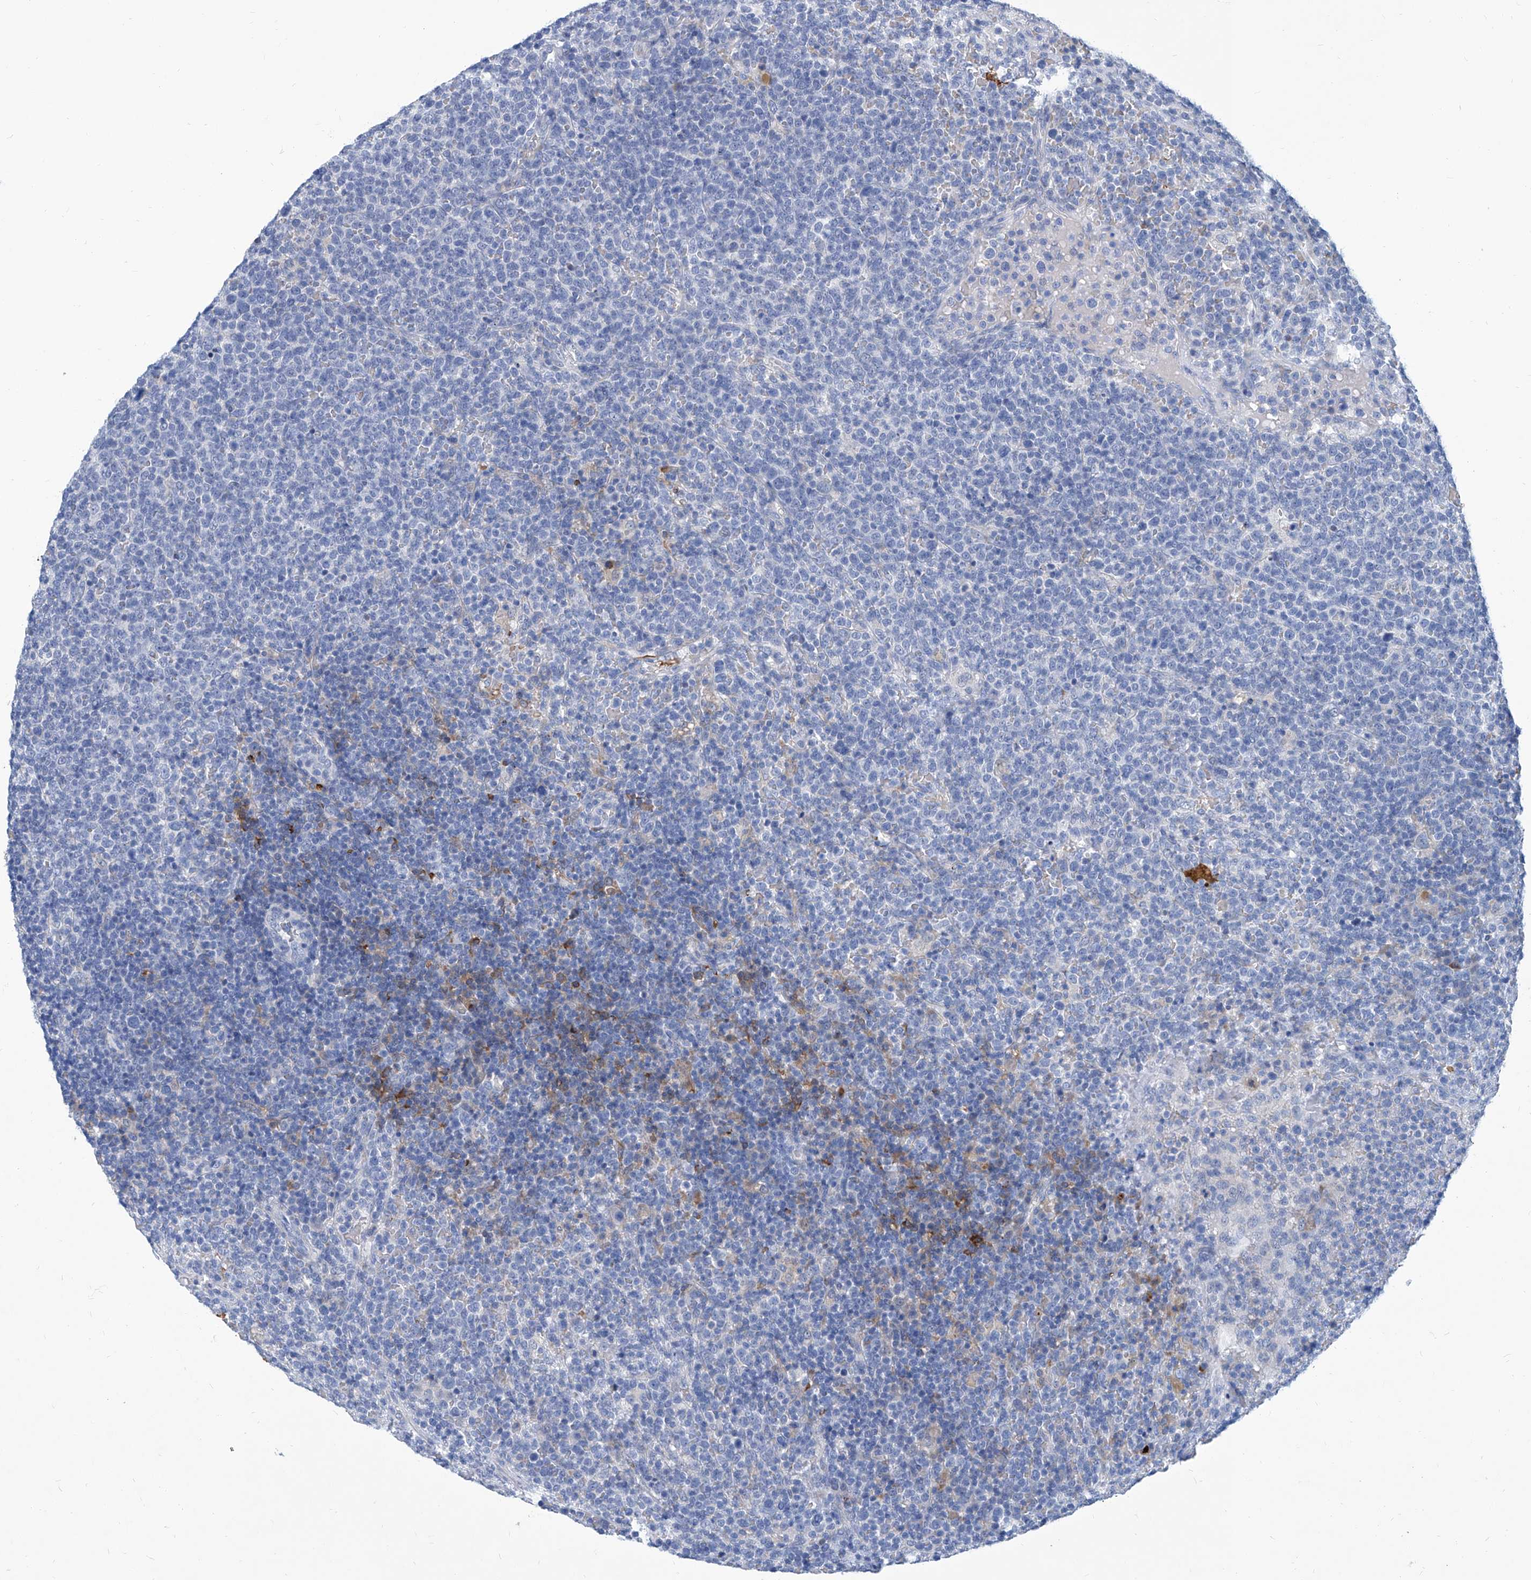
{"staining": {"intensity": "negative", "quantity": "none", "location": "none"}, "tissue": "lymphoma", "cell_type": "Tumor cells", "image_type": "cancer", "snomed": [{"axis": "morphology", "description": "Malignant lymphoma, non-Hodgkin's type, High grade"}, {"axis": "topography", "description": "Lymph node"}], "caption": "The histopathology image demonstrates no significant positivity in tumor cells of lymphoma.", "gene": "FPR2", "patient": {"sex": "male", "age": 61}}